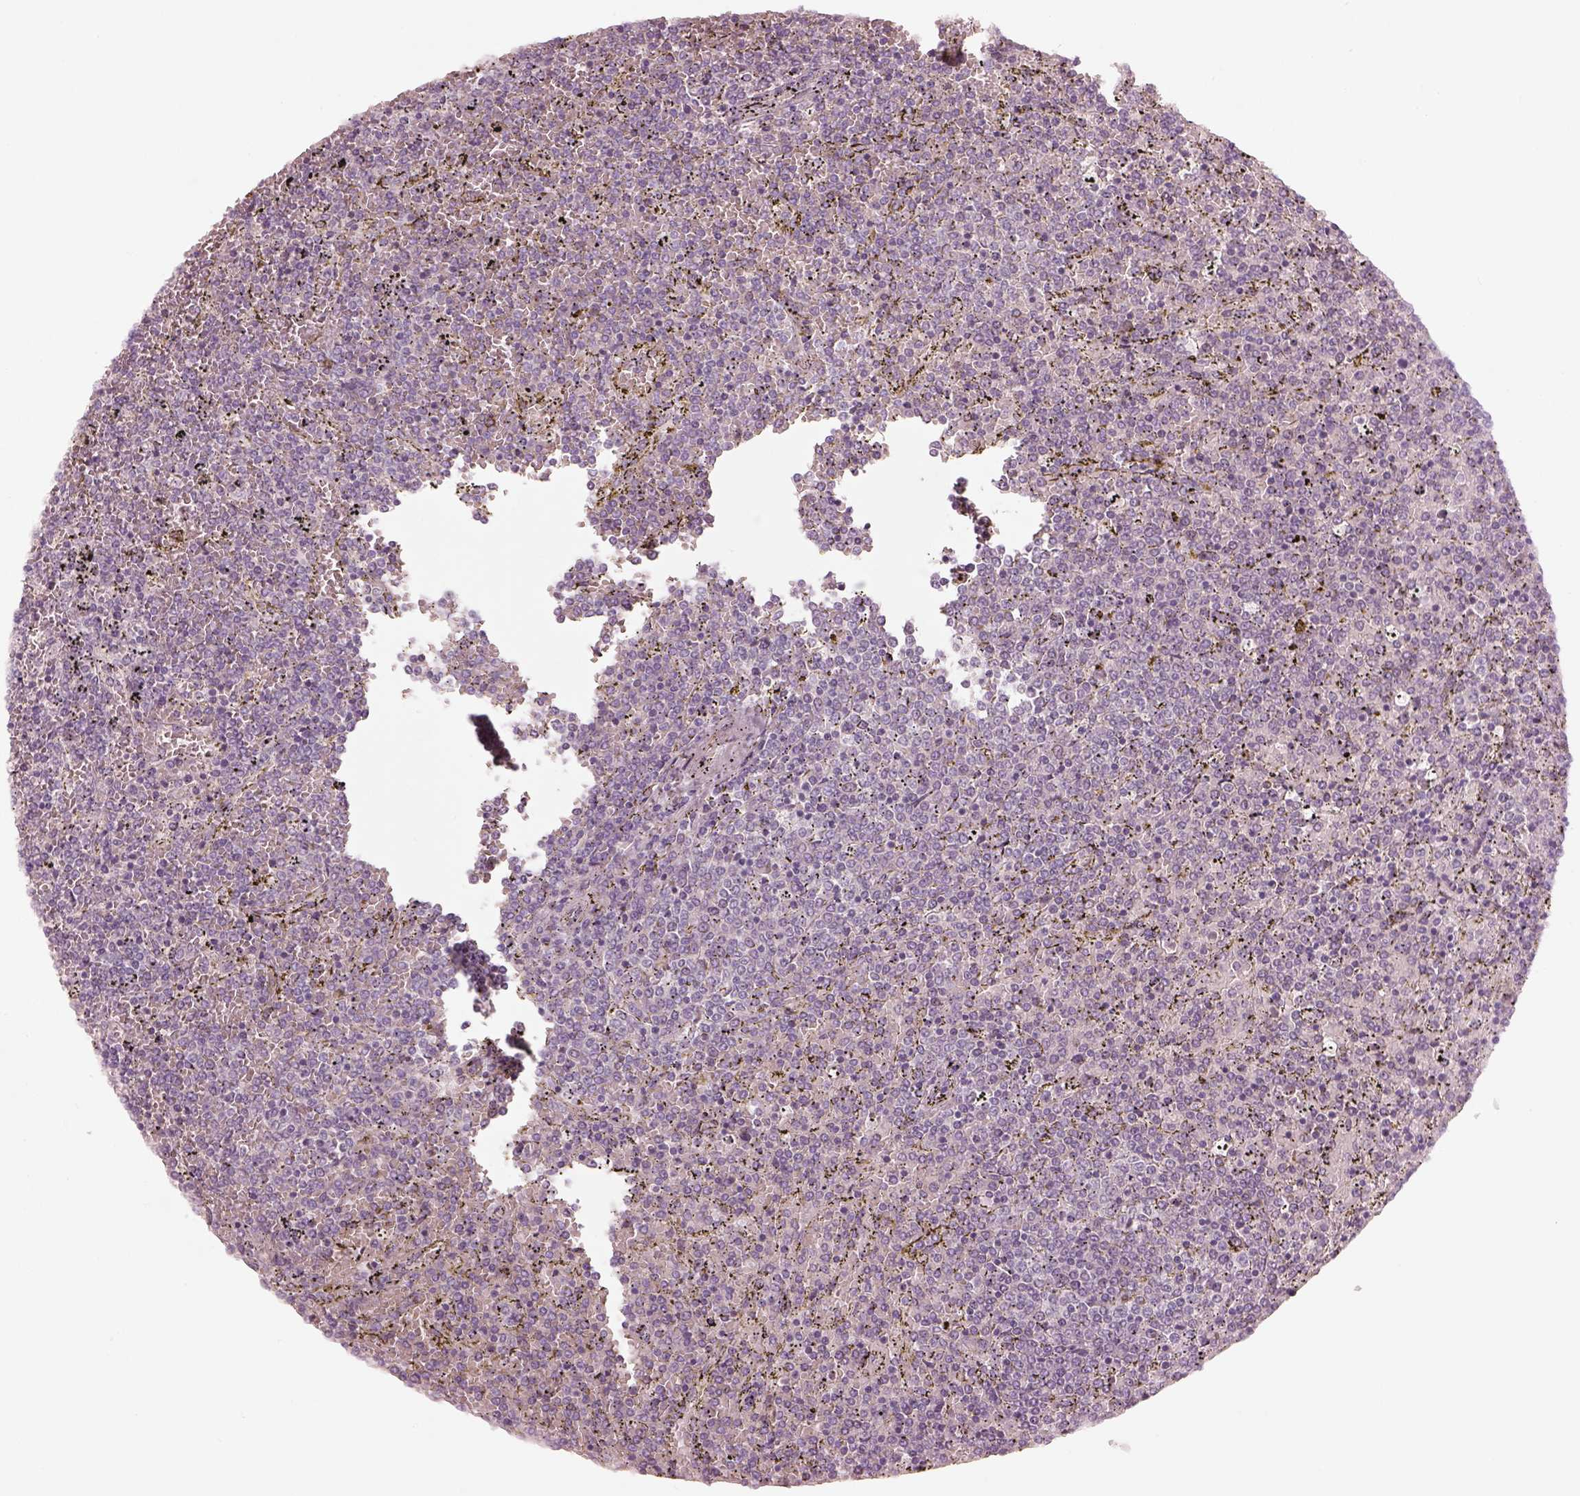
{"staining": {"intensity": "negative", "quantity": "none", "location": "none"}, "tissue": "lymphoma", "cell_type": "Tumor cells", "image_type": "cancer", "snomed": [{"axis": "morphology", "description": "Malignant lymphoma, non-Hodgkin's type, Low grade"}, {"axis": "topography", "description": "Spleen"}], "caption": "Micrograph shows no significant protein positivity in tumor cells of lymphoma. (Immunohistochemistry (ihc), brightfield microscopy, high magnification).", "gene": "SPATA6L", "patient": {"sex": "female", "age": 77}}